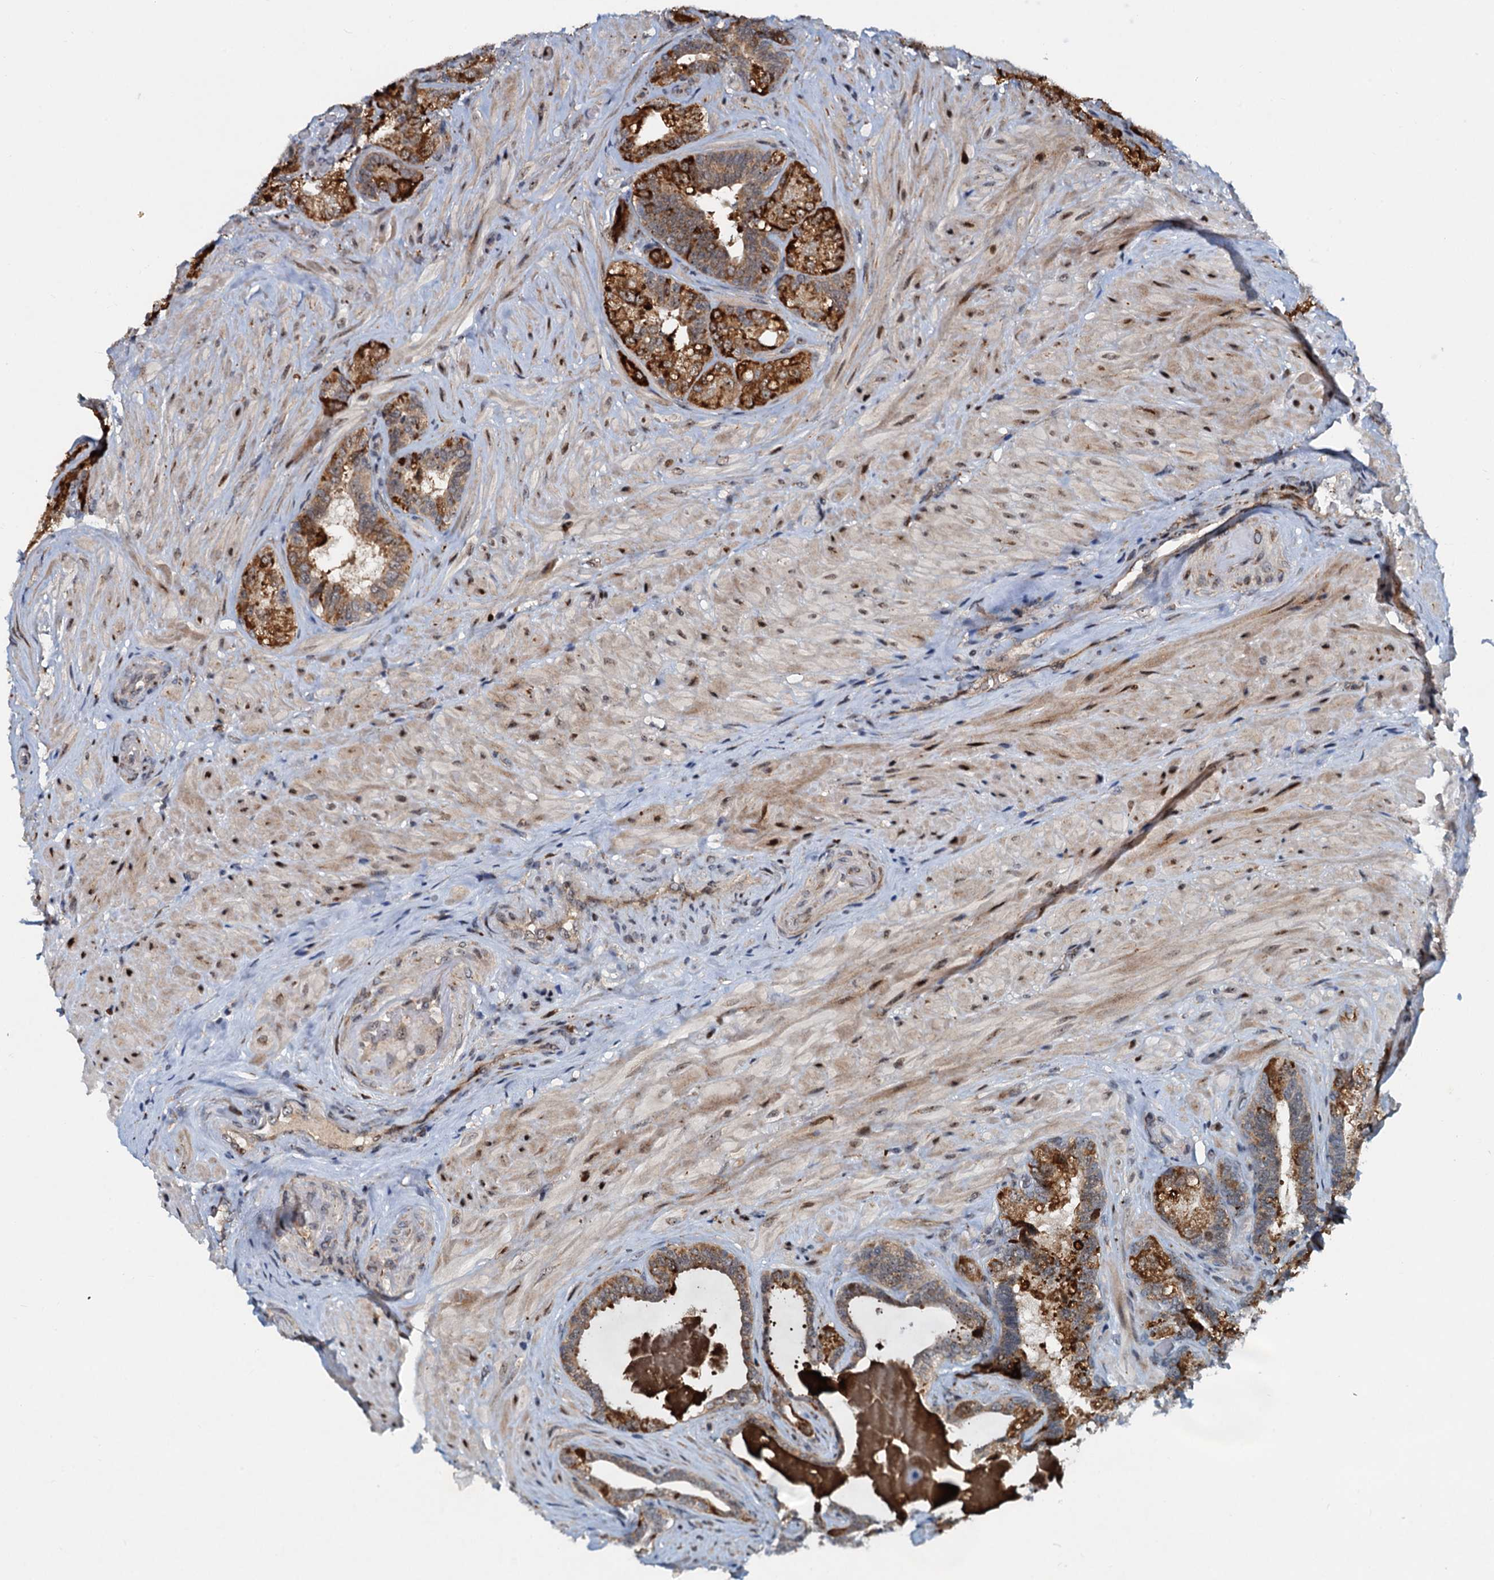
{"staining": {"intensity": "strong", "quantity": ">75%", "location": "cytoplasmic/membranous,nuclear"}, "tissue": "seminal vesicle", "cell_type": "Glandular cells", "image_type": "normal", "snomed": [{"axis": "morphology", "description": "Normal tissue, NOS"}, {"axis": "topography", "description": "Prostate and seminal vesicle, NOS"}, {"axis": "topography", "description": "Prostate"}, {"axis": "topography", "description": "Seminal veicle"}], "caption": "About >75% of glandular cells in unremarkable human seminal vesicle reveal strong cytoplasmic/membranous,nuclear protein positivity as visualized by brown immunohistochemical staining.", "gene": "DNAJC21", "patient": {"sex": "male", "age": 67}}